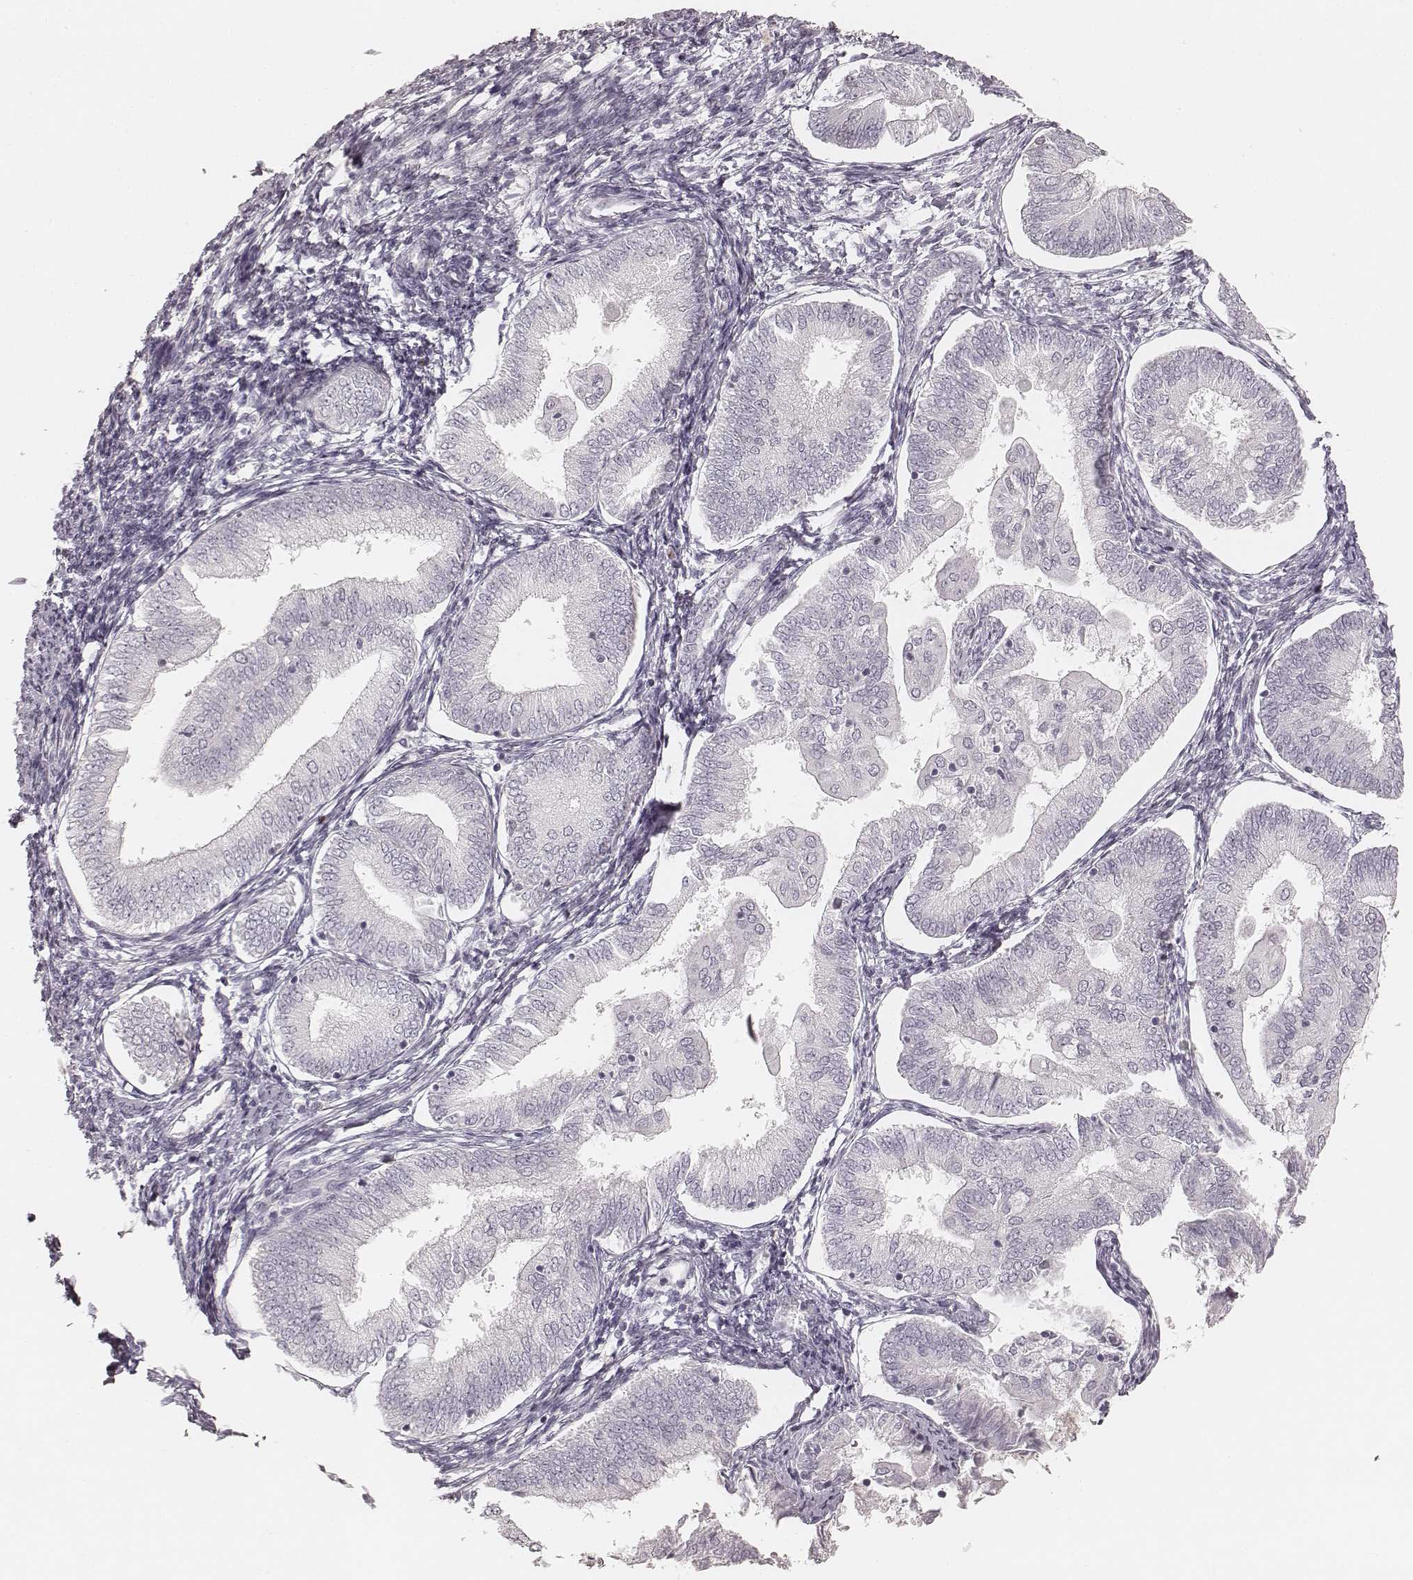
{"staining": {"intensity": "negative", "quantity": "none", "location": "none"}, "tissue": "endometrial cancer", "cell_type": "Tumor cells", "image_type": "cancer", "snomed": [{"axis": "morphology", "description": "Adenocarcinoma, NOS"}, {"axis": "topography", "description": "Endometrium"}], "caption": "Tumor cells are negative for brown protein staining in endometrial cancer (adenocarcinoma). (Immunohistochemistry (ihc), brightfield microscopy, high magnification).", "gene": "TEX37", "patient": {"sex": "female", "age": 55}}